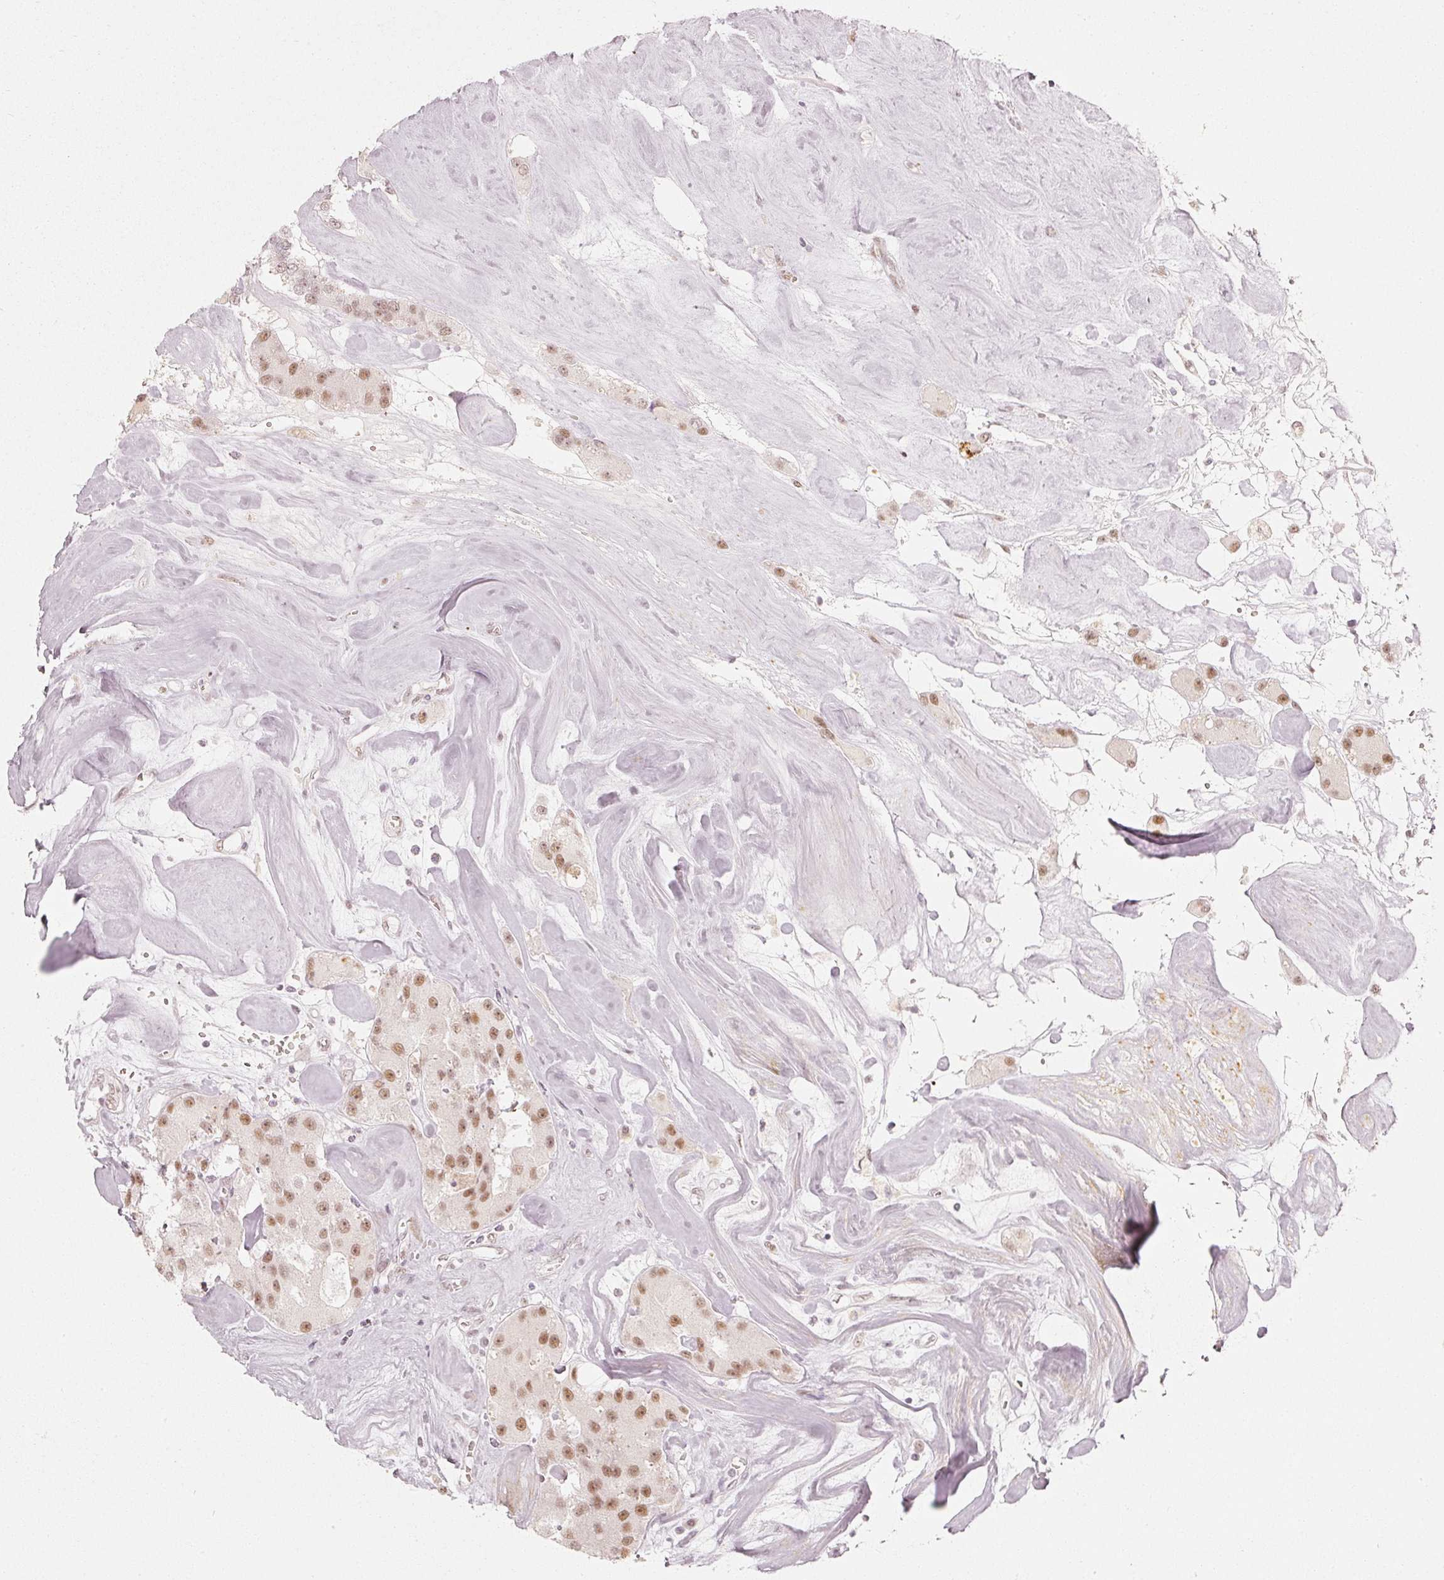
{"staining": {"intensity": "moderate", "quantity": ">75%", "location": "nuclear"}, "tissue": "carcinoid", "cell_type": "Tumor cells", "image_type": "cancer", "snomed": [{"axis": "morphology", "description": "Carcinoid, malignant, NOS"}, {"axis": "topography", "description": "Pancreas"}], "caption": "Protein expression analysis of human carcinoid reveals moderate nuclear staining in approximately >75% of tumor cells. (DAB (3,3'-diaminobenzidine) IHC with brightfield microscopy, high magnification).", "gene": "PPP1R10", "patient": {"sex": "male", "age": 41}}